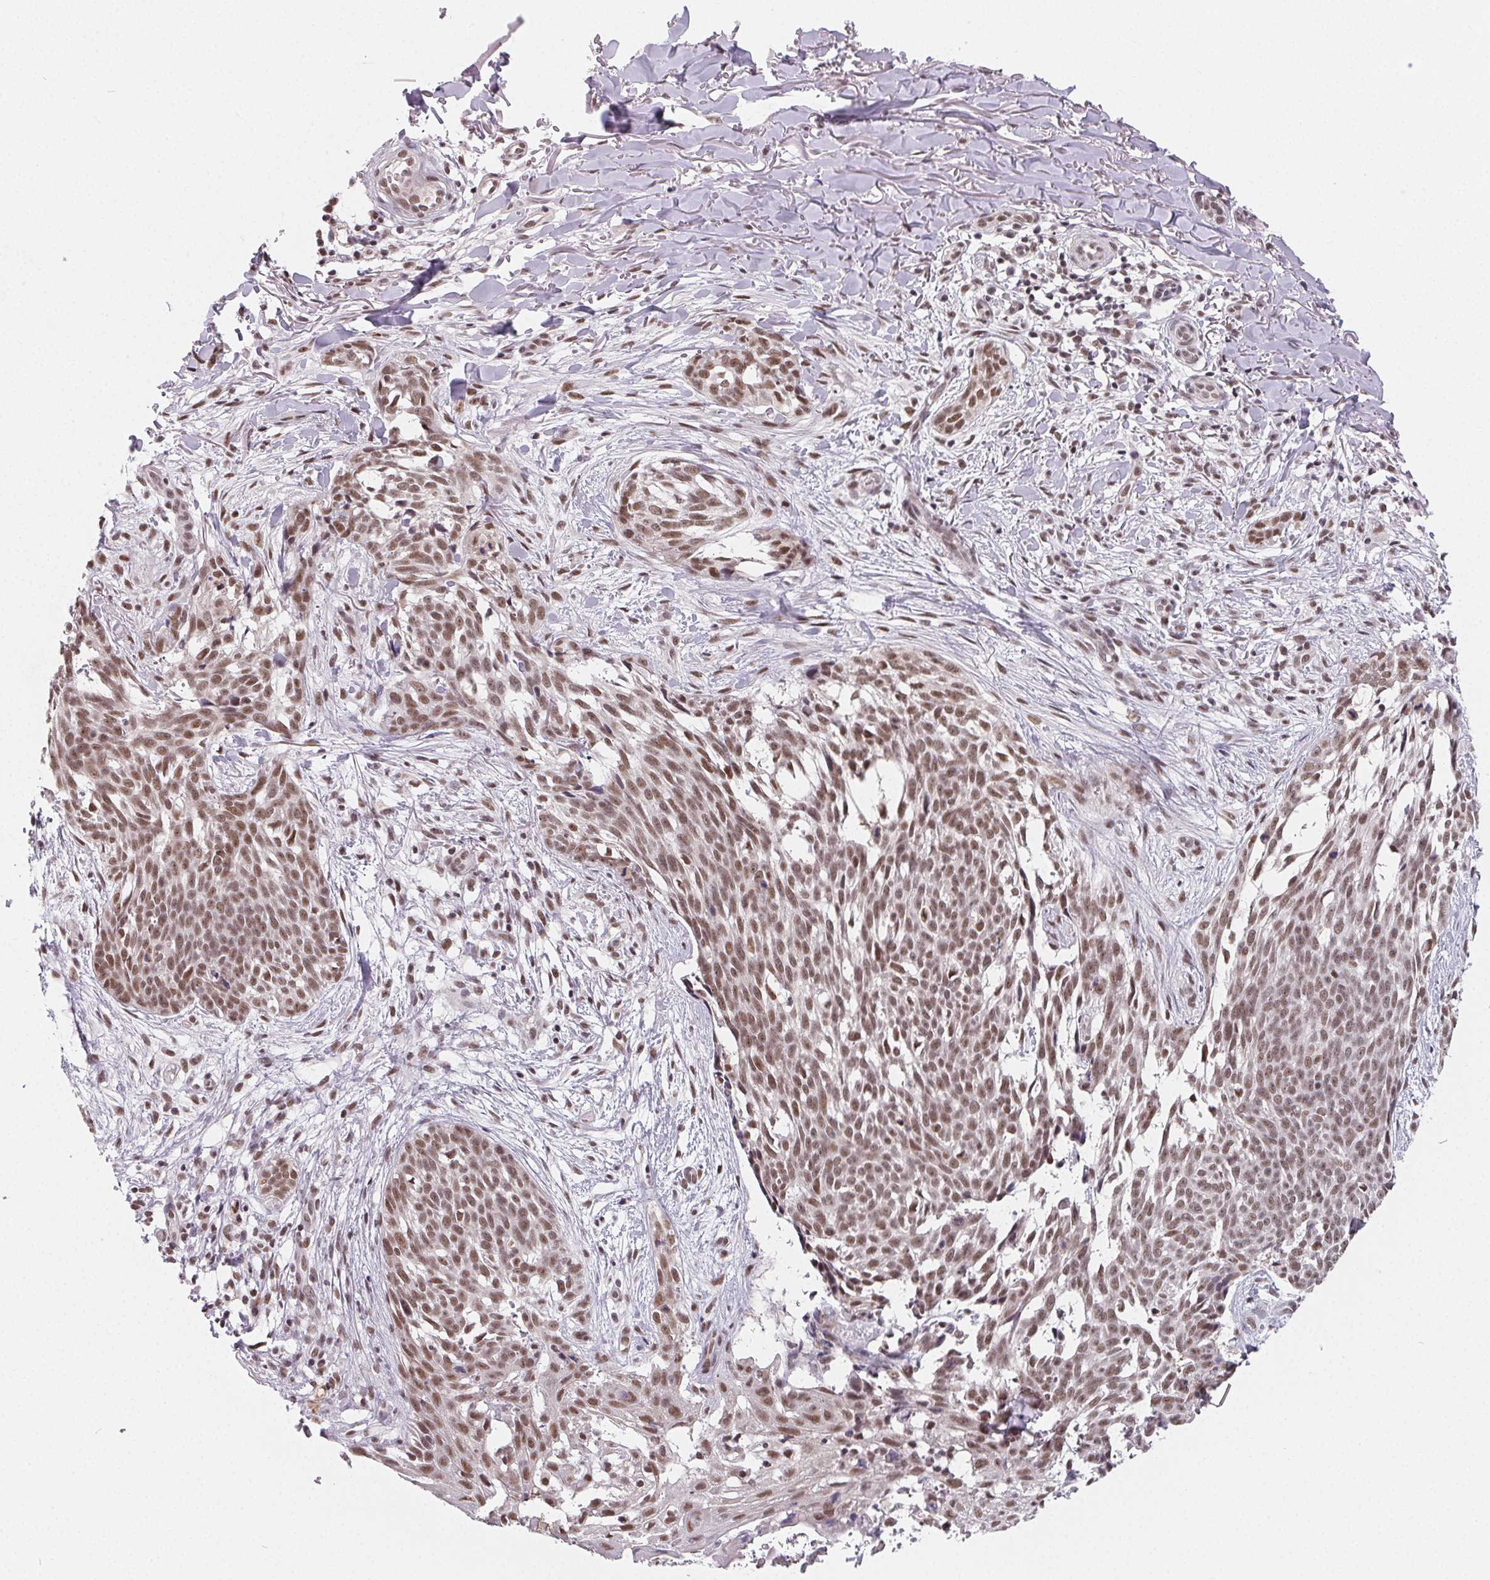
{"staining": {"intensity": "moderate", "quantity": ">75%", "location": "nuclear"}, "tissue": "skin cancer", "cell_type": "Tumor cells", "image_type": "cancer", "snomed": [{"axis": "morphology", "description": "Basal cell carcinoma"}, {"axis": "topography", "description": "Skin"}], "caption": "A micrograph of human skin basal cell carcinoma stained for a protein demonstrates moderate nuclear brown staining in tumor cells.", "gene": "TCERG1", "patient": {"sex": "male", "age": 88}}